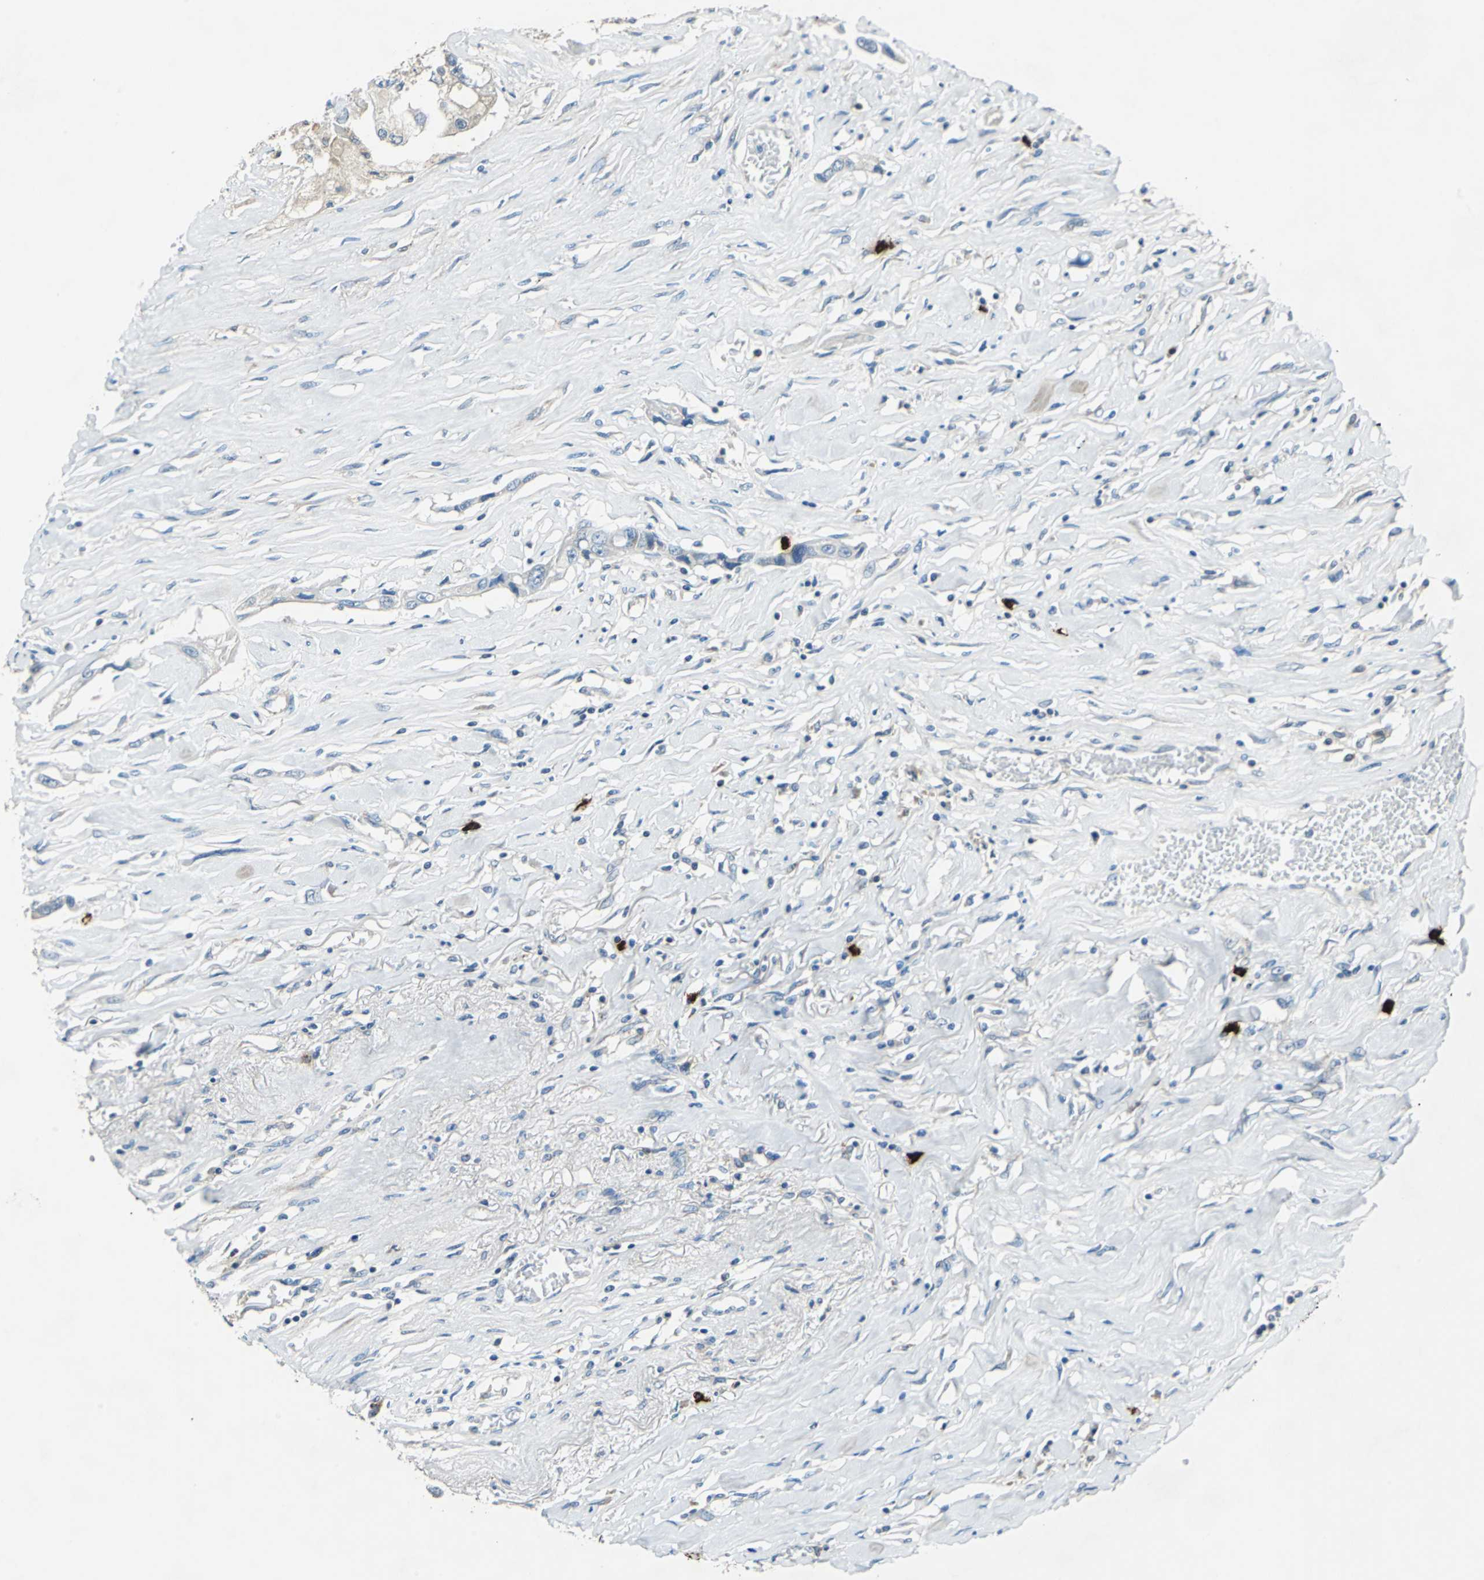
{"staining": {"intensity": "negative", "quantity": "none", "location": "none"}, "tissue": "lung cancer", "cell_type": "Tumor cells", "image_type": "cancer", "snomed": [{"axis": "morphology", "description": "Squamous cell carcinoma, NOS"}, {"axis": "topography", "description": "Lung"}], "caption": "Tumor cells show no significant expression in lung cancer.", "gene": "CPA3", "patient": {"sex": "male", "age": 71}}